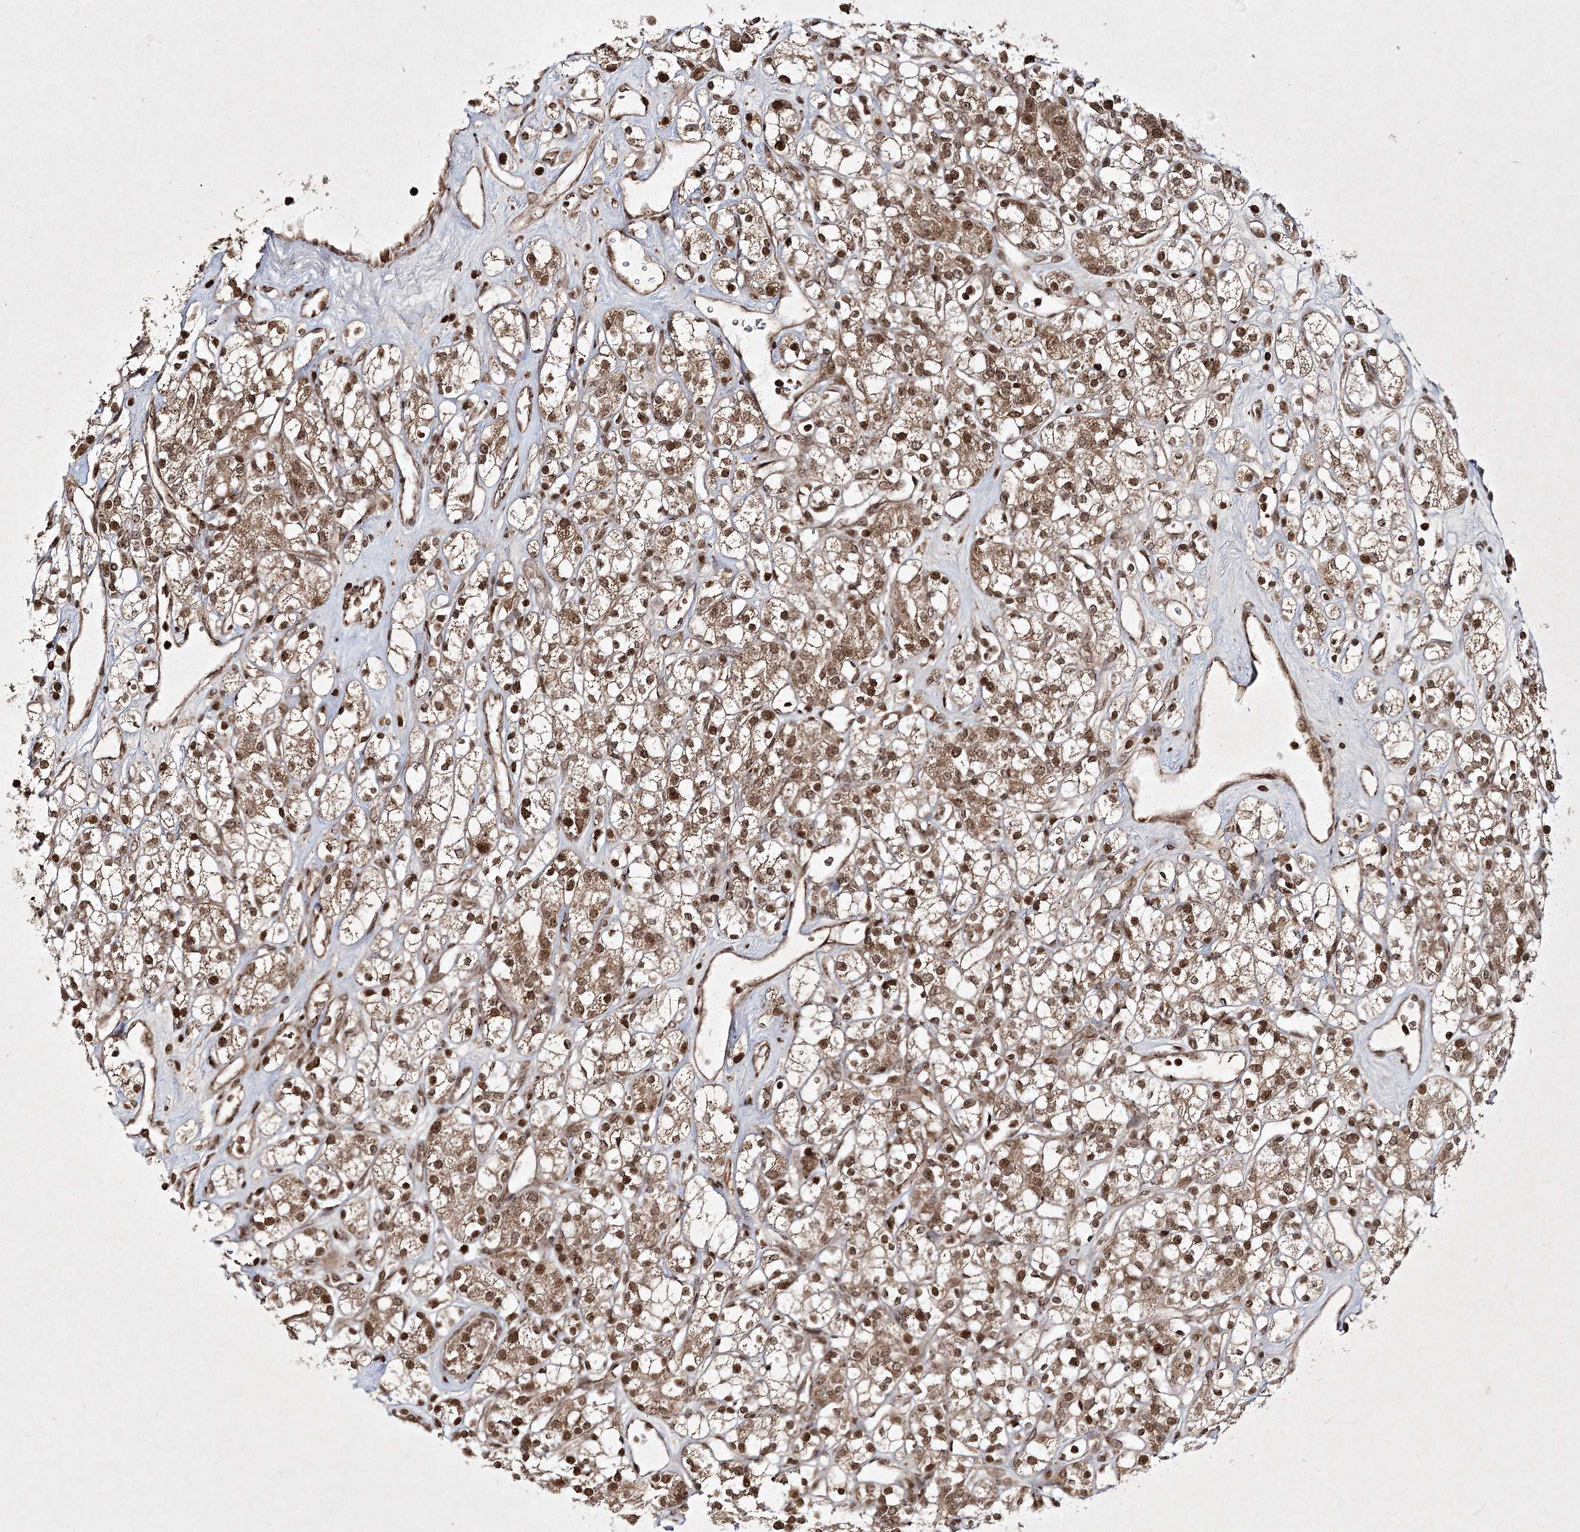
{"staining": {"intensity": "moderate", "quantity": ">75%", "location": "cytoplasmic/membranous,nuclear"}, "tissue": "renal cancer", "cell_type": "Tumor cells", "image_type": "cancer", "snomed": [{"axis": "morphology", "description": "Adenocarcinoma, NOS"}, {"axis": "topography", "description": "Kidney"}], "caption": "Immunohistochemistry of human renal cancer displays medium levels of moderate cytoplasmic/membranous and nuclear positivity in about >75% of tumor cells.", "gene": "CARM1", "patient": {"sex": "male", "age": 77}}